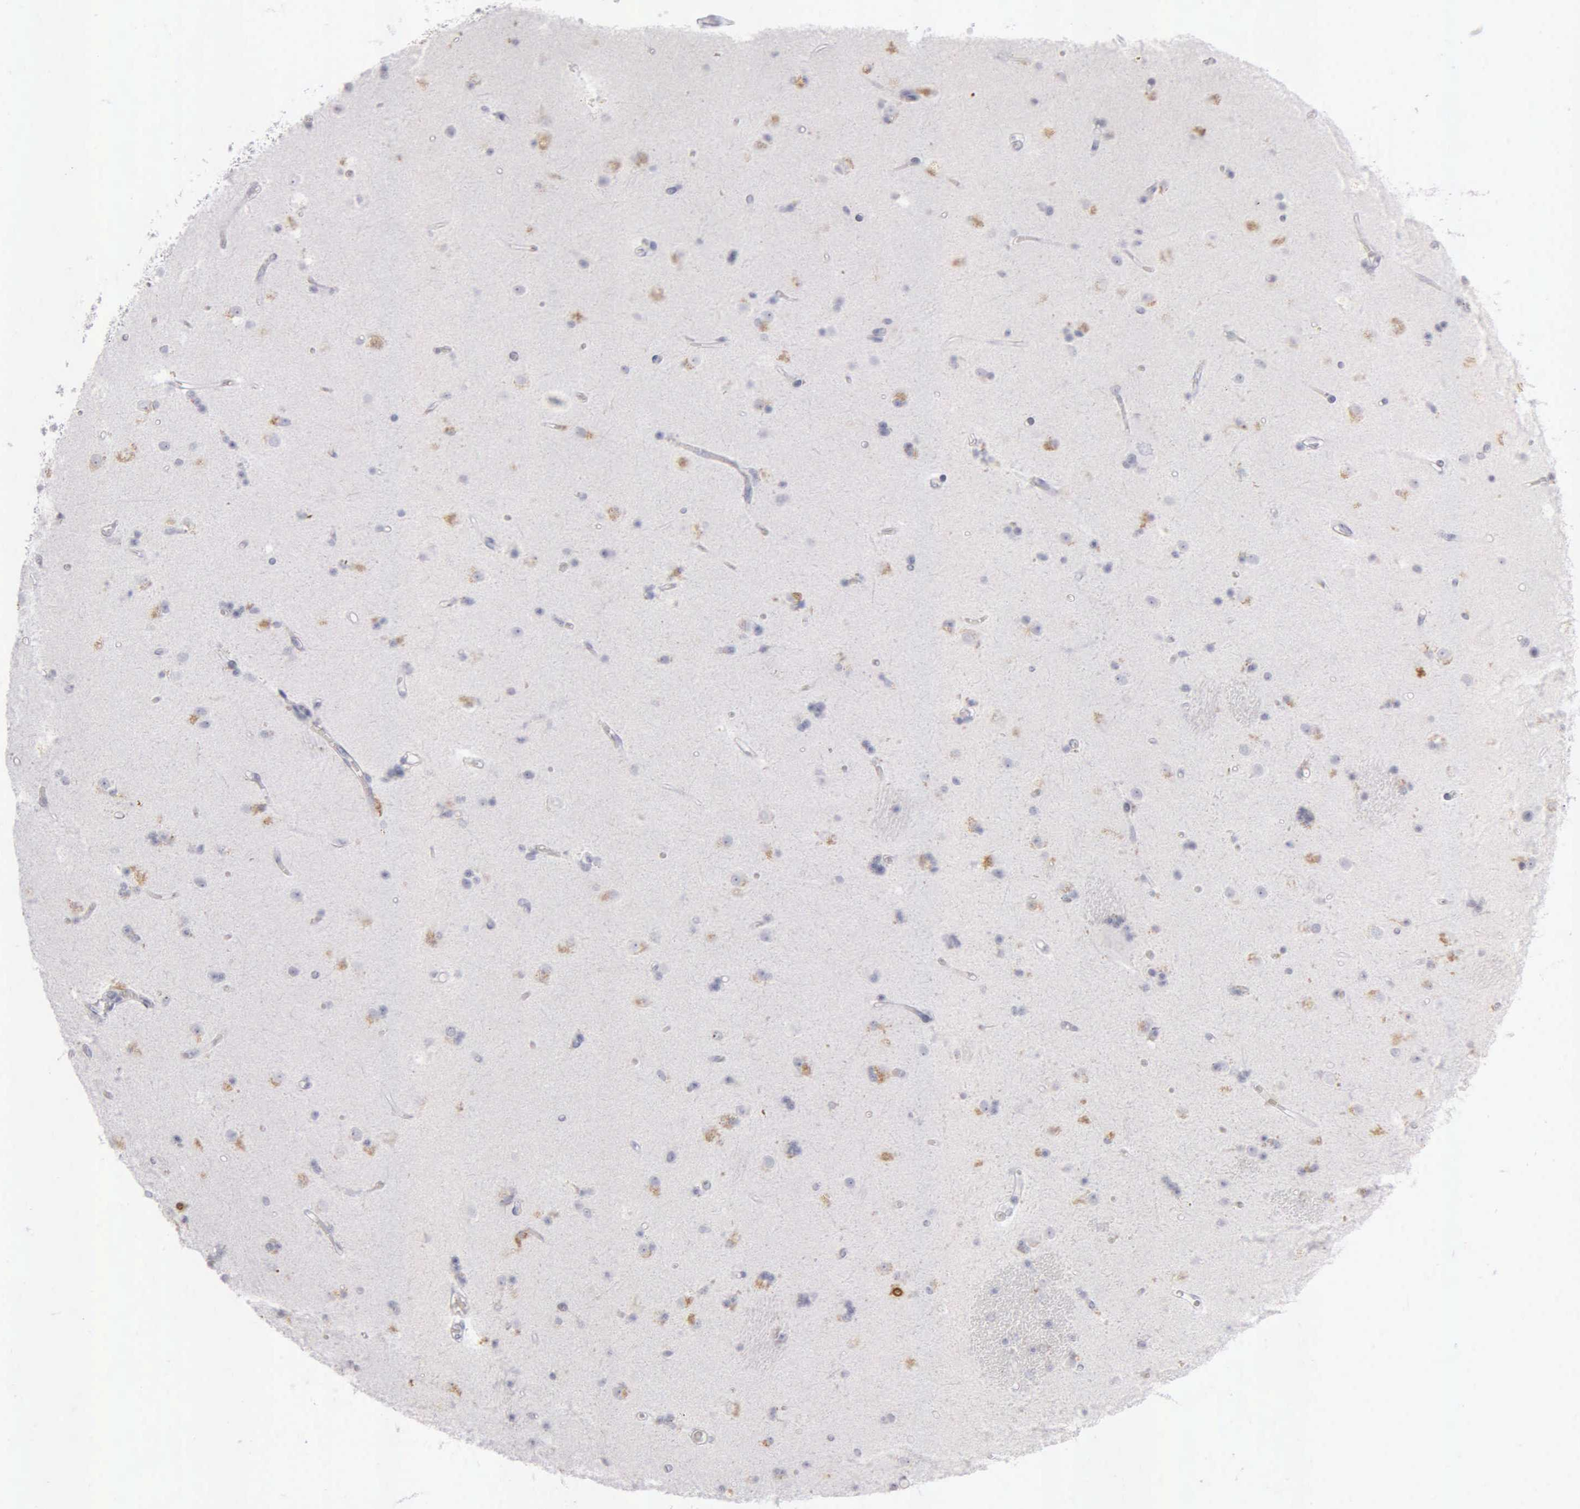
{"staining": {"intensity": "negative", "quantity": "none", "location": "none"}, "tissue": "caudate", "cell_type": "Glial cells", "image_type": "normal", "snomed": [{"axis": "morphology", "description": "Normal tissue, NOS"}, {"axis": "topography", "description": "Lateral ventricle wall"}], "caption": "This is an immunohistochemistry micrograph of unremarkable human caudate. There is no staining in glial cells.", "gene": "CD3E", "patient": {"sex": "female", "age": 54}}